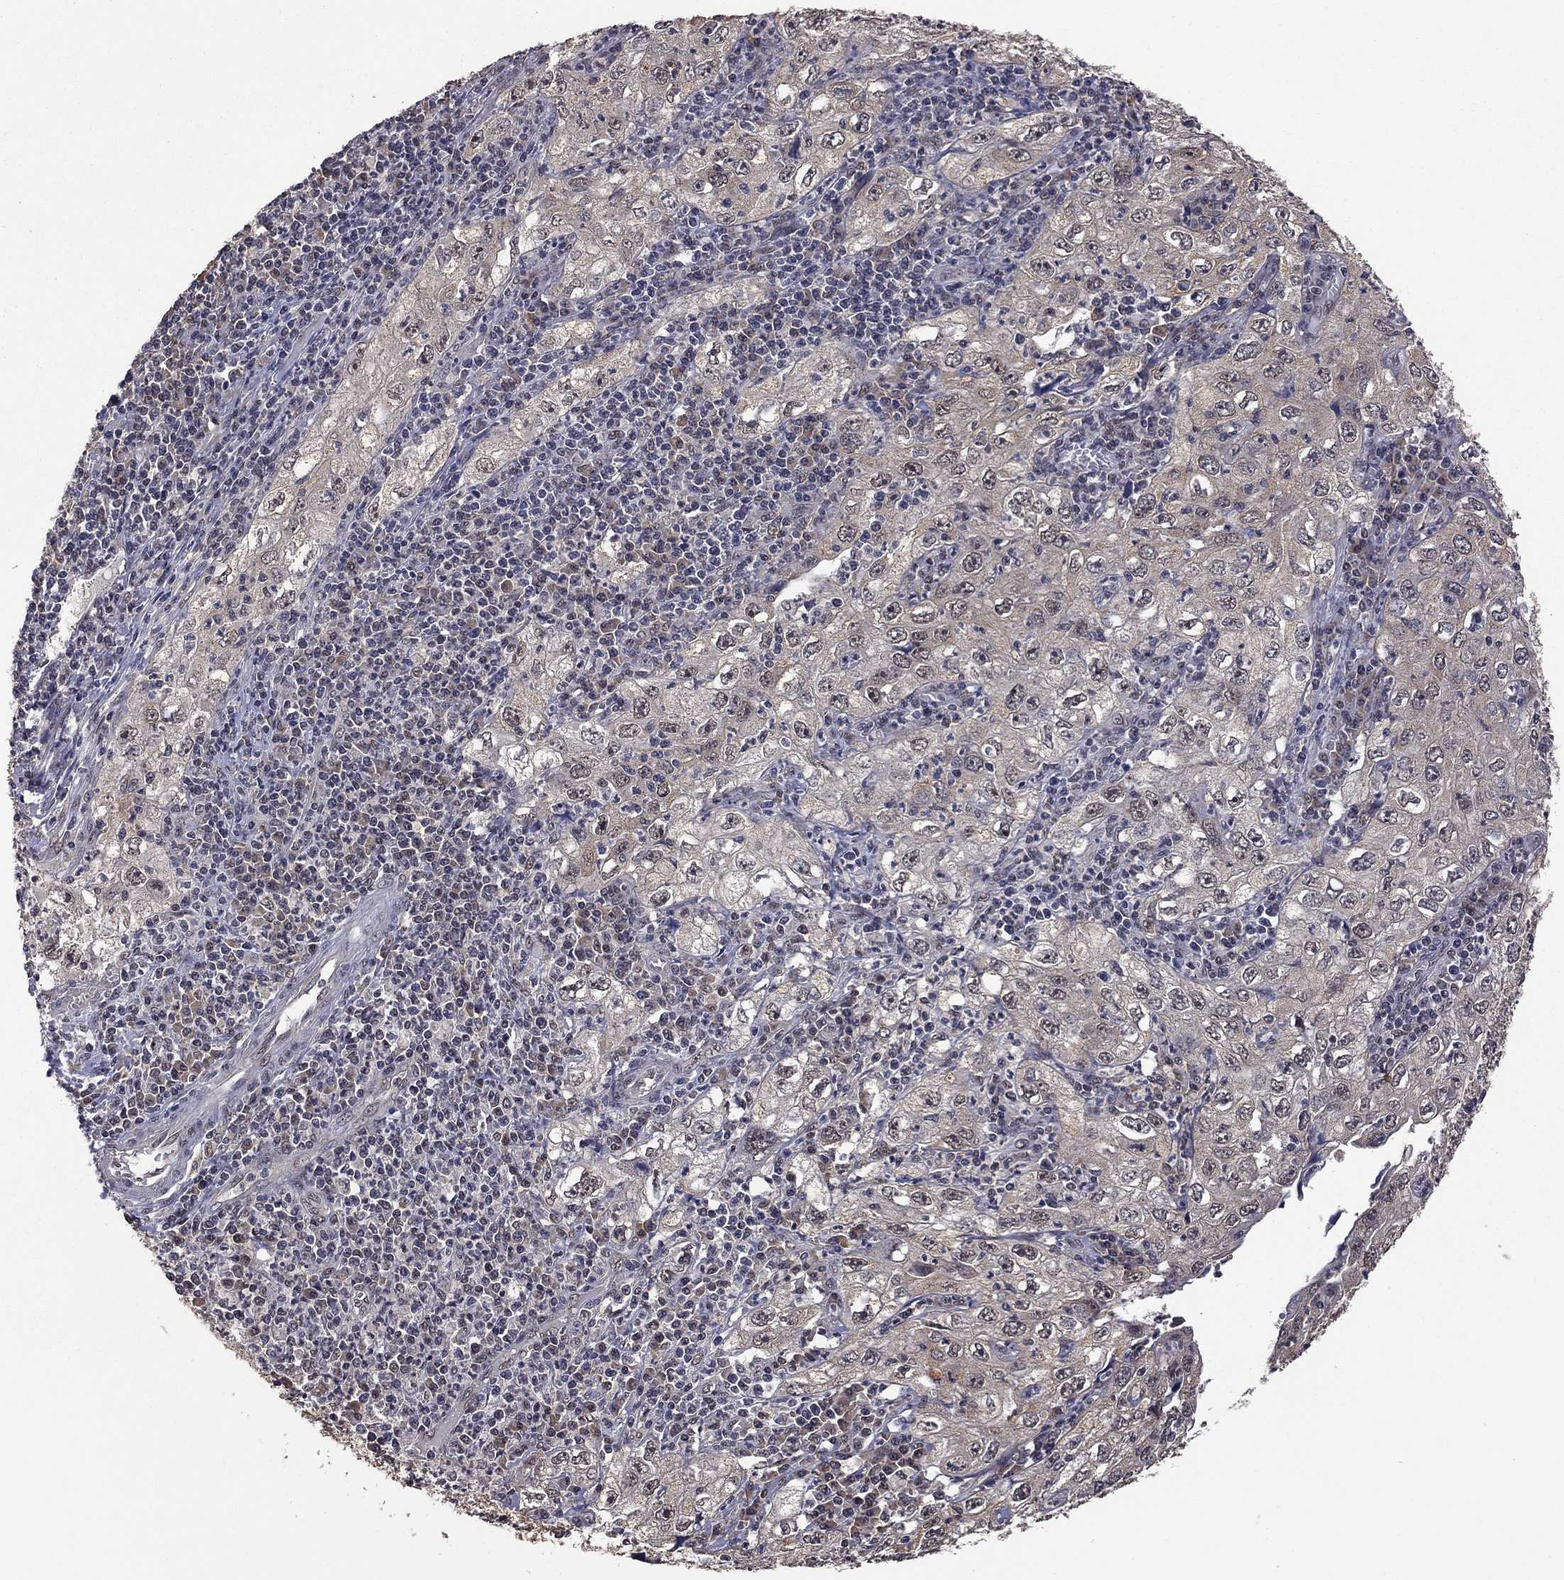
{"staining": {"intensity": "weak", "quantity": "25%-75%", "location": "cytoplasmic/membranous"}, "tissue": "cervical cancer", "cell_type": "Tumor cells", "image_type": "cancer", "snomed": [{"axis": "morphology", "description": "Squamous cell carcinoma, NOS"}, {"axis": "topography", "description": "Cervix"}], "caption": "Brown immunohistochemical staining in cervical squamous cell carcinoma displays weak cytoplasmic/membranous positivity in approximately 25%-75% of tumor cells. The staining was performed using DAB to visualize the protein expression in brown, while the nuclei were stained in blue with hematoxylin (Magnification: 20x).", "gene": "TSNARE1", "patient": {"sex": "female", "age": 24}}